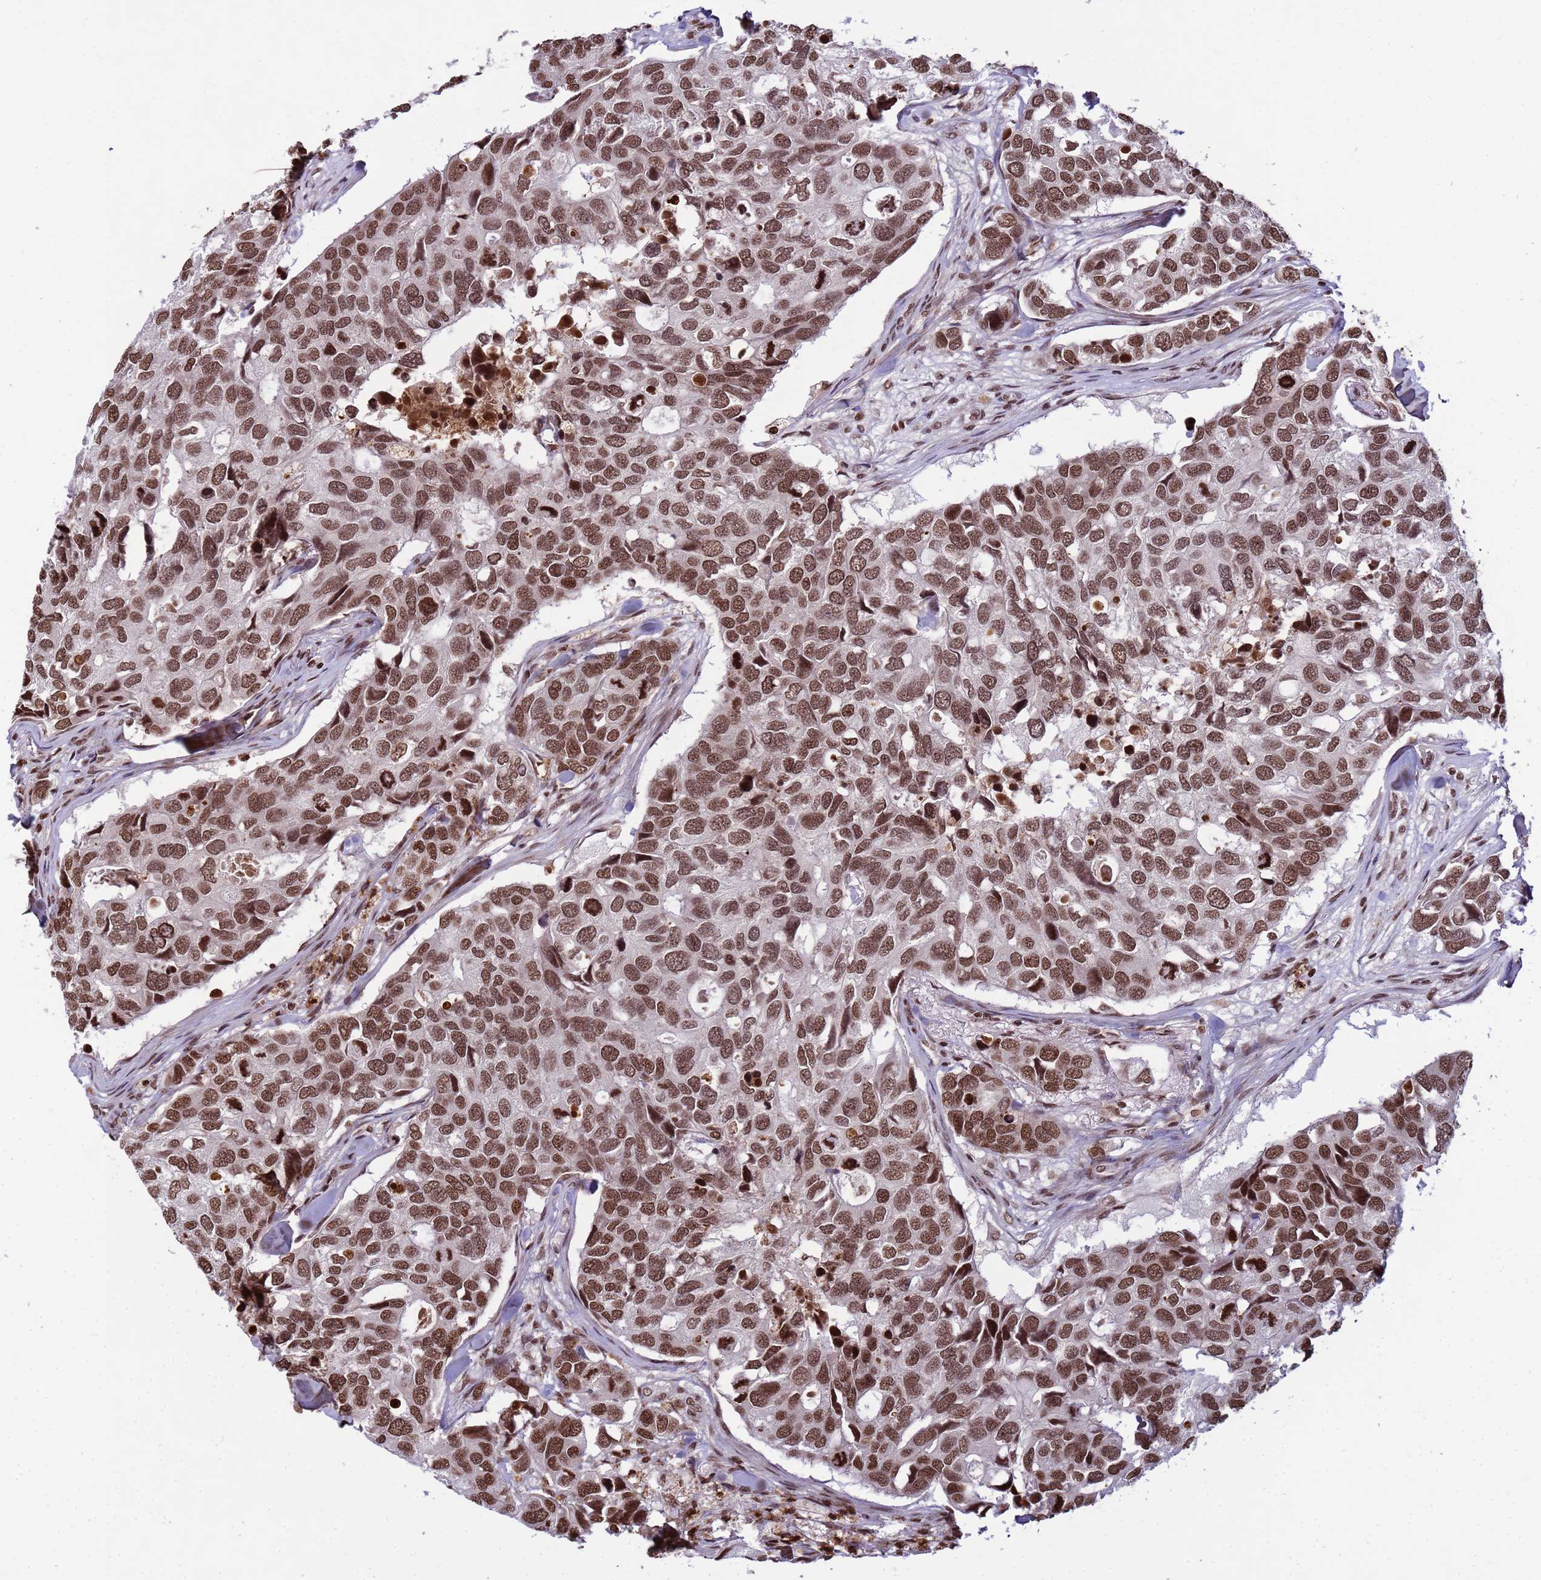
{"staining": {"intensity": "moderate", "quantity": ">75%", "location": "nuclear"}, "tissue": "breast cancer", "cell_type": "Tumor cells", "image_type": "cancer", "snomed": [{"axis": "morphology", "description": "Duct carcinoma"}, {"axis": "topography", "description": "Breast"}], "caption": "Immunohistochemical staining of human breast invasive ductal carcinoma reveals moderate nuclear protein staining in about >75% of tumor cells.", "gene": "H3-3B", "patient": {"sex": "female", "age": 83}}